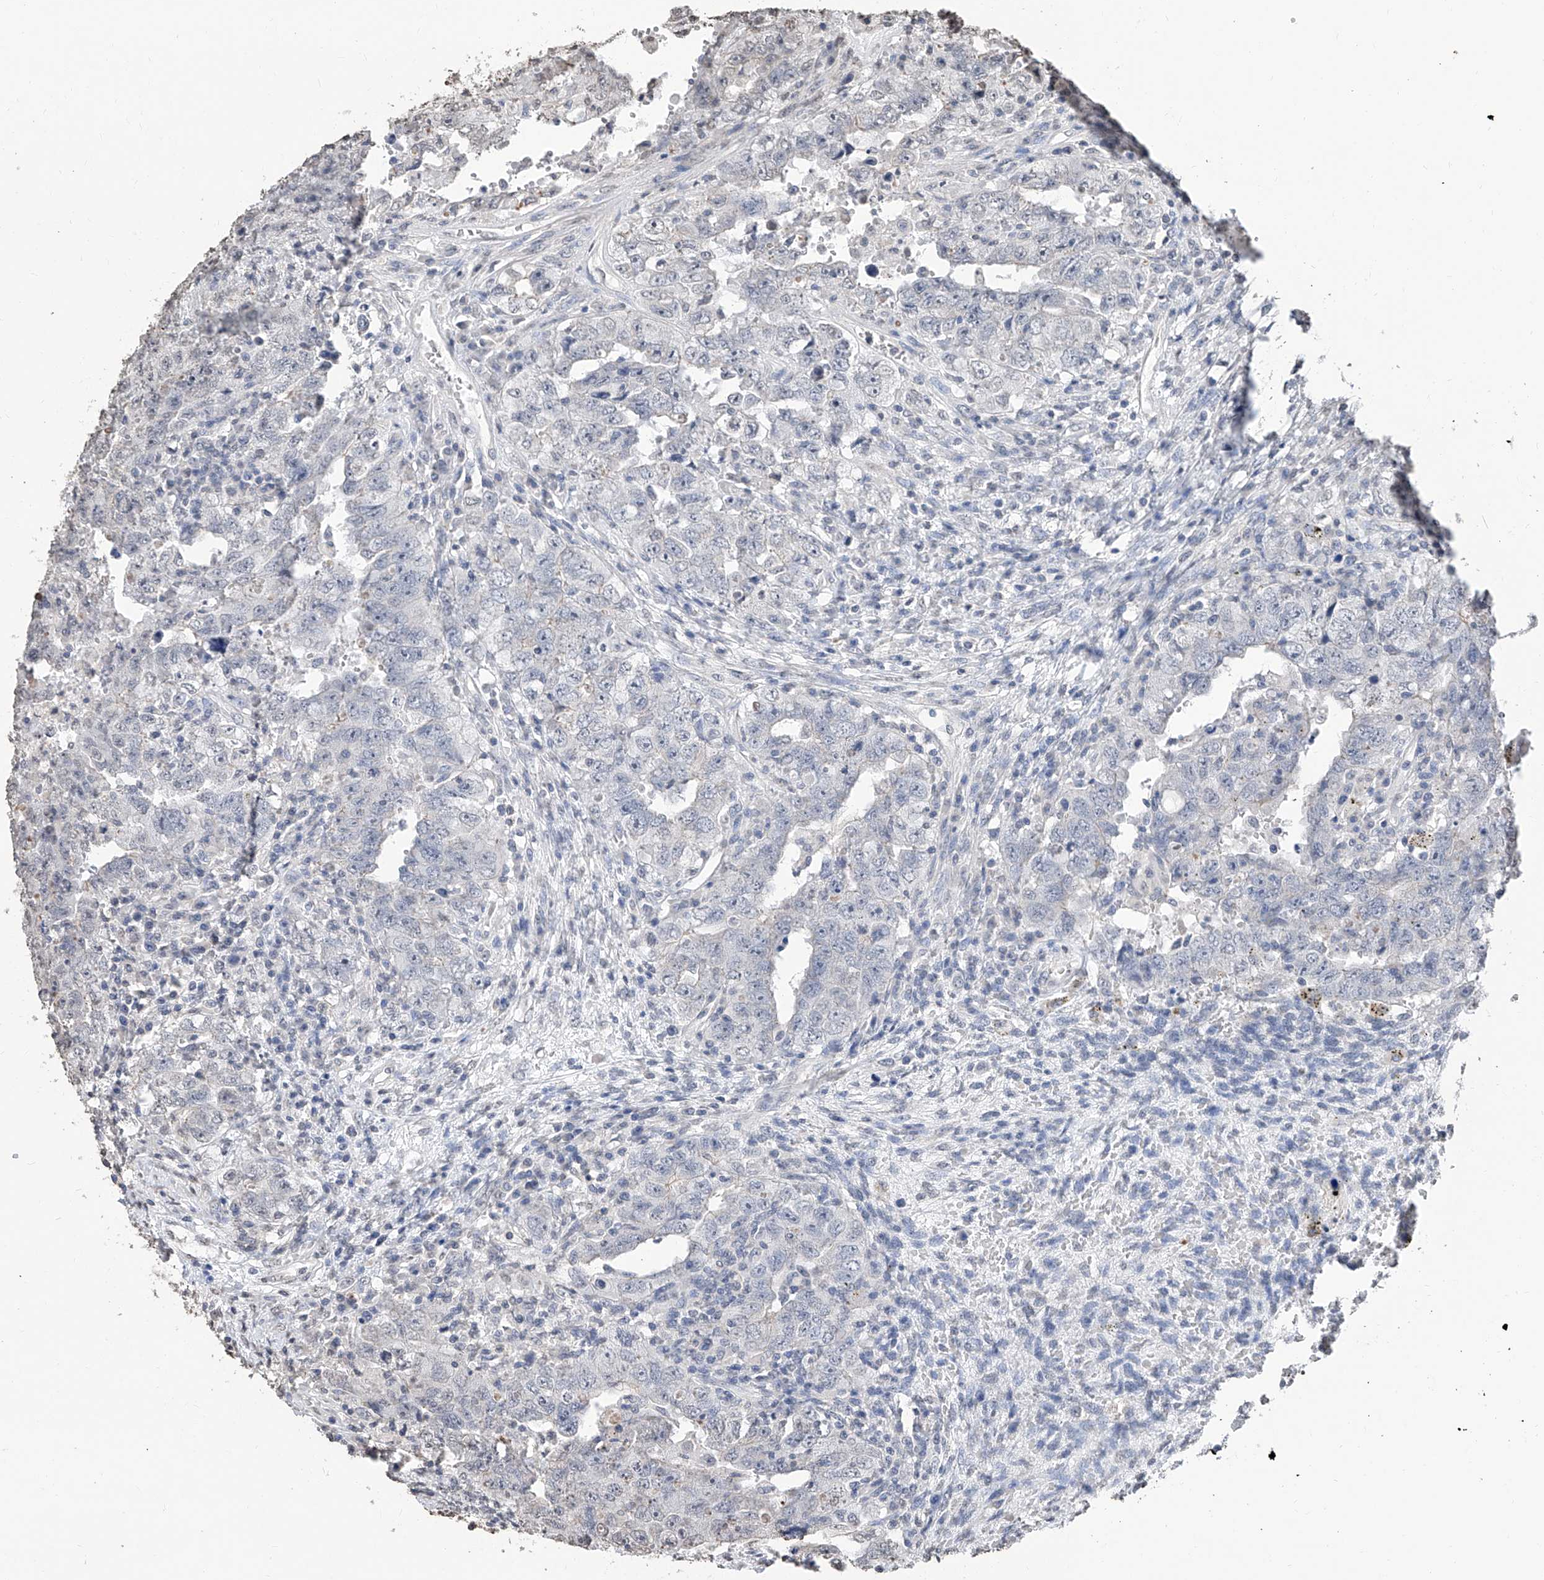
{"staining": {"intensity": "negative", "quantity": "none", "location": "none"}, "tissue": "testis cancer", "cell_type": "Tumor cells", "image_type": "cancer", "snomed": [{"axis": "morphology", "description": "Carcinoma, Embryonal, NOS"}, {"axis": "topography", "description": "Testis"}], "caption": "The immunohistochemistry photomicrograph has no significant staining in tumor cells of embryonal carcinoma (testis) tissue.", "gene": "RP9", "patient": {"sex": "male", "age": 26}}